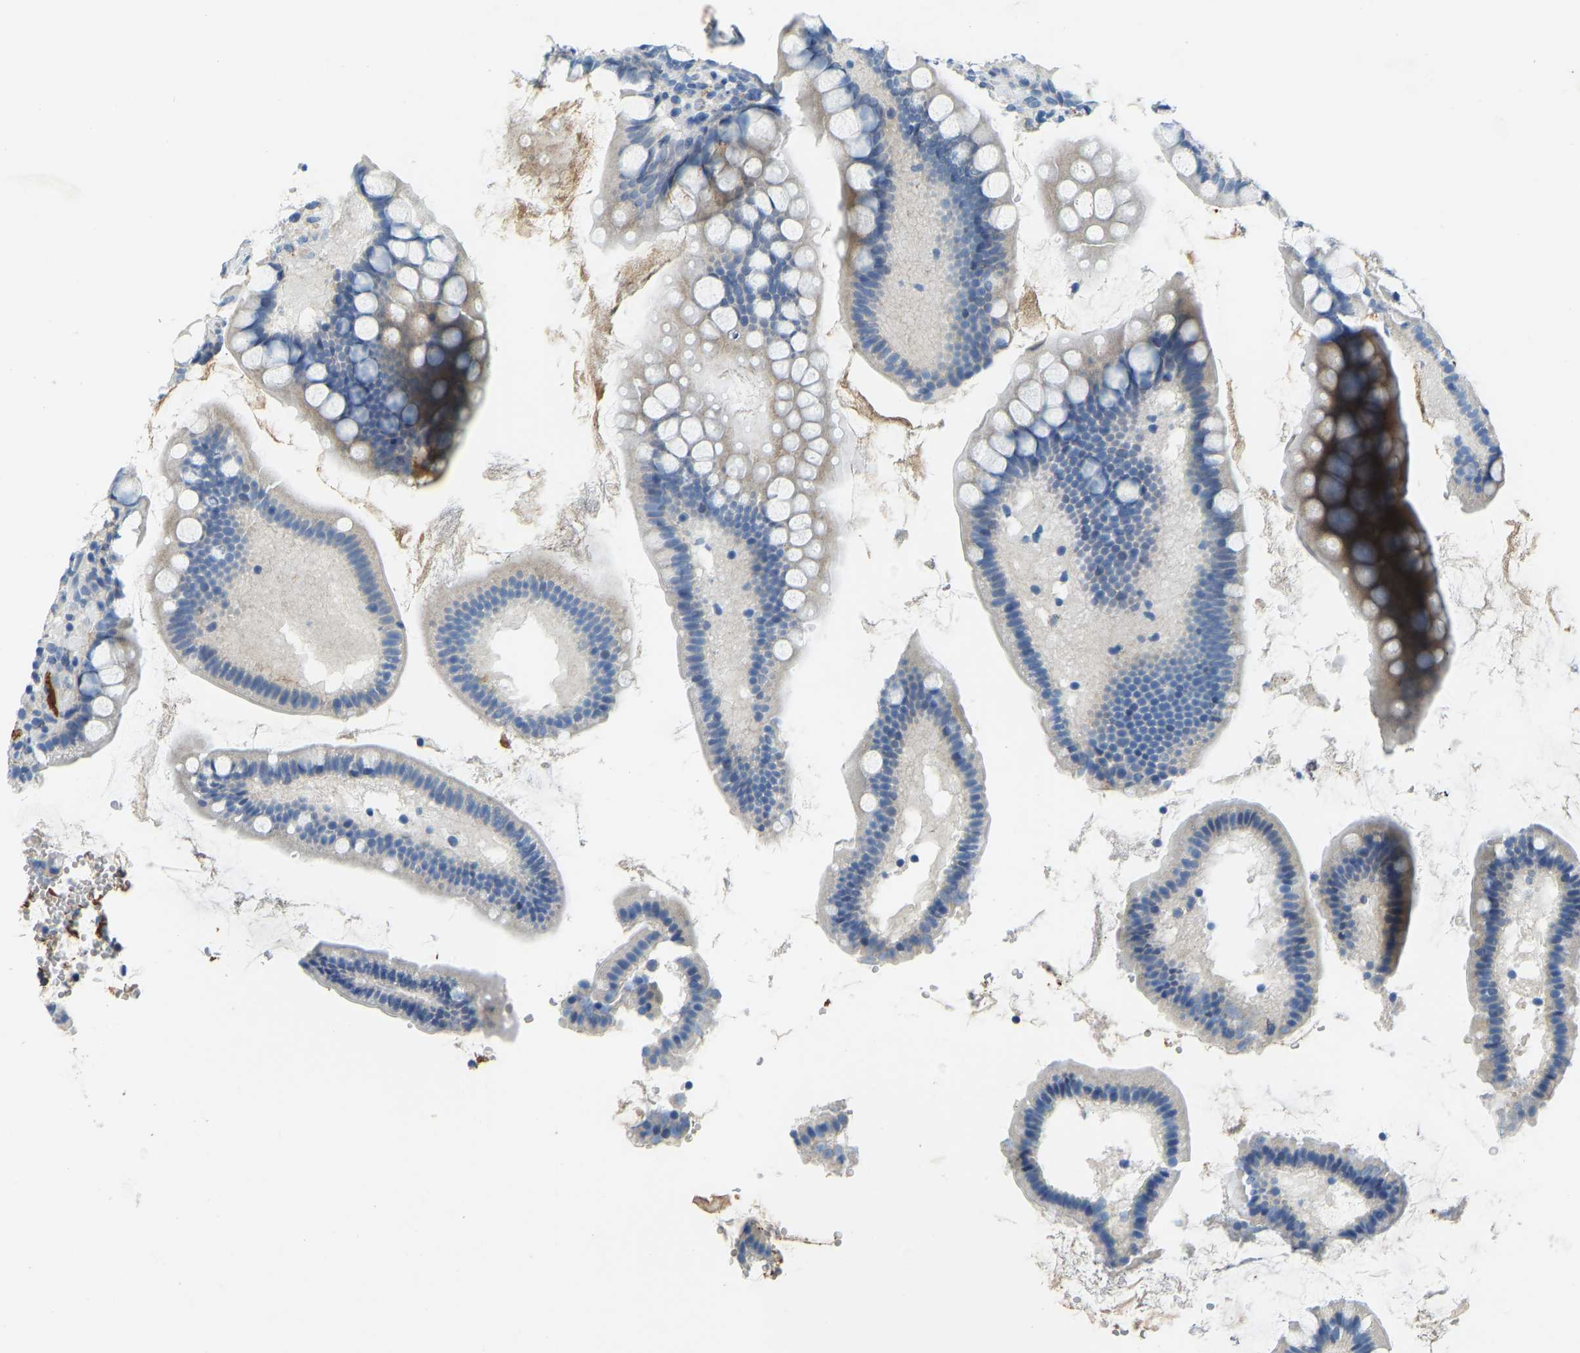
{"staining": {"intensity": "negative", "quantity": "none", "location": "none"}, "tissue": "small intestine", "cell_type": "Glandular cells", "image_type": "normal", "snomed": [{"axis": "morphology", "description": "Normal tissue, NOS"}, {"axis": "topography", "description": "Small intestine"}], "caption": "An IHC histopathology image of unremarkable small intestine is shown. There is no staining in glandular cells of small intestine. (DAB (3,3'-diaminobenzidine) immunohistochemistry with hematoxylin counter stain).", "gene": "THBS4", "patient": {"sex": "female", "age": 84}}